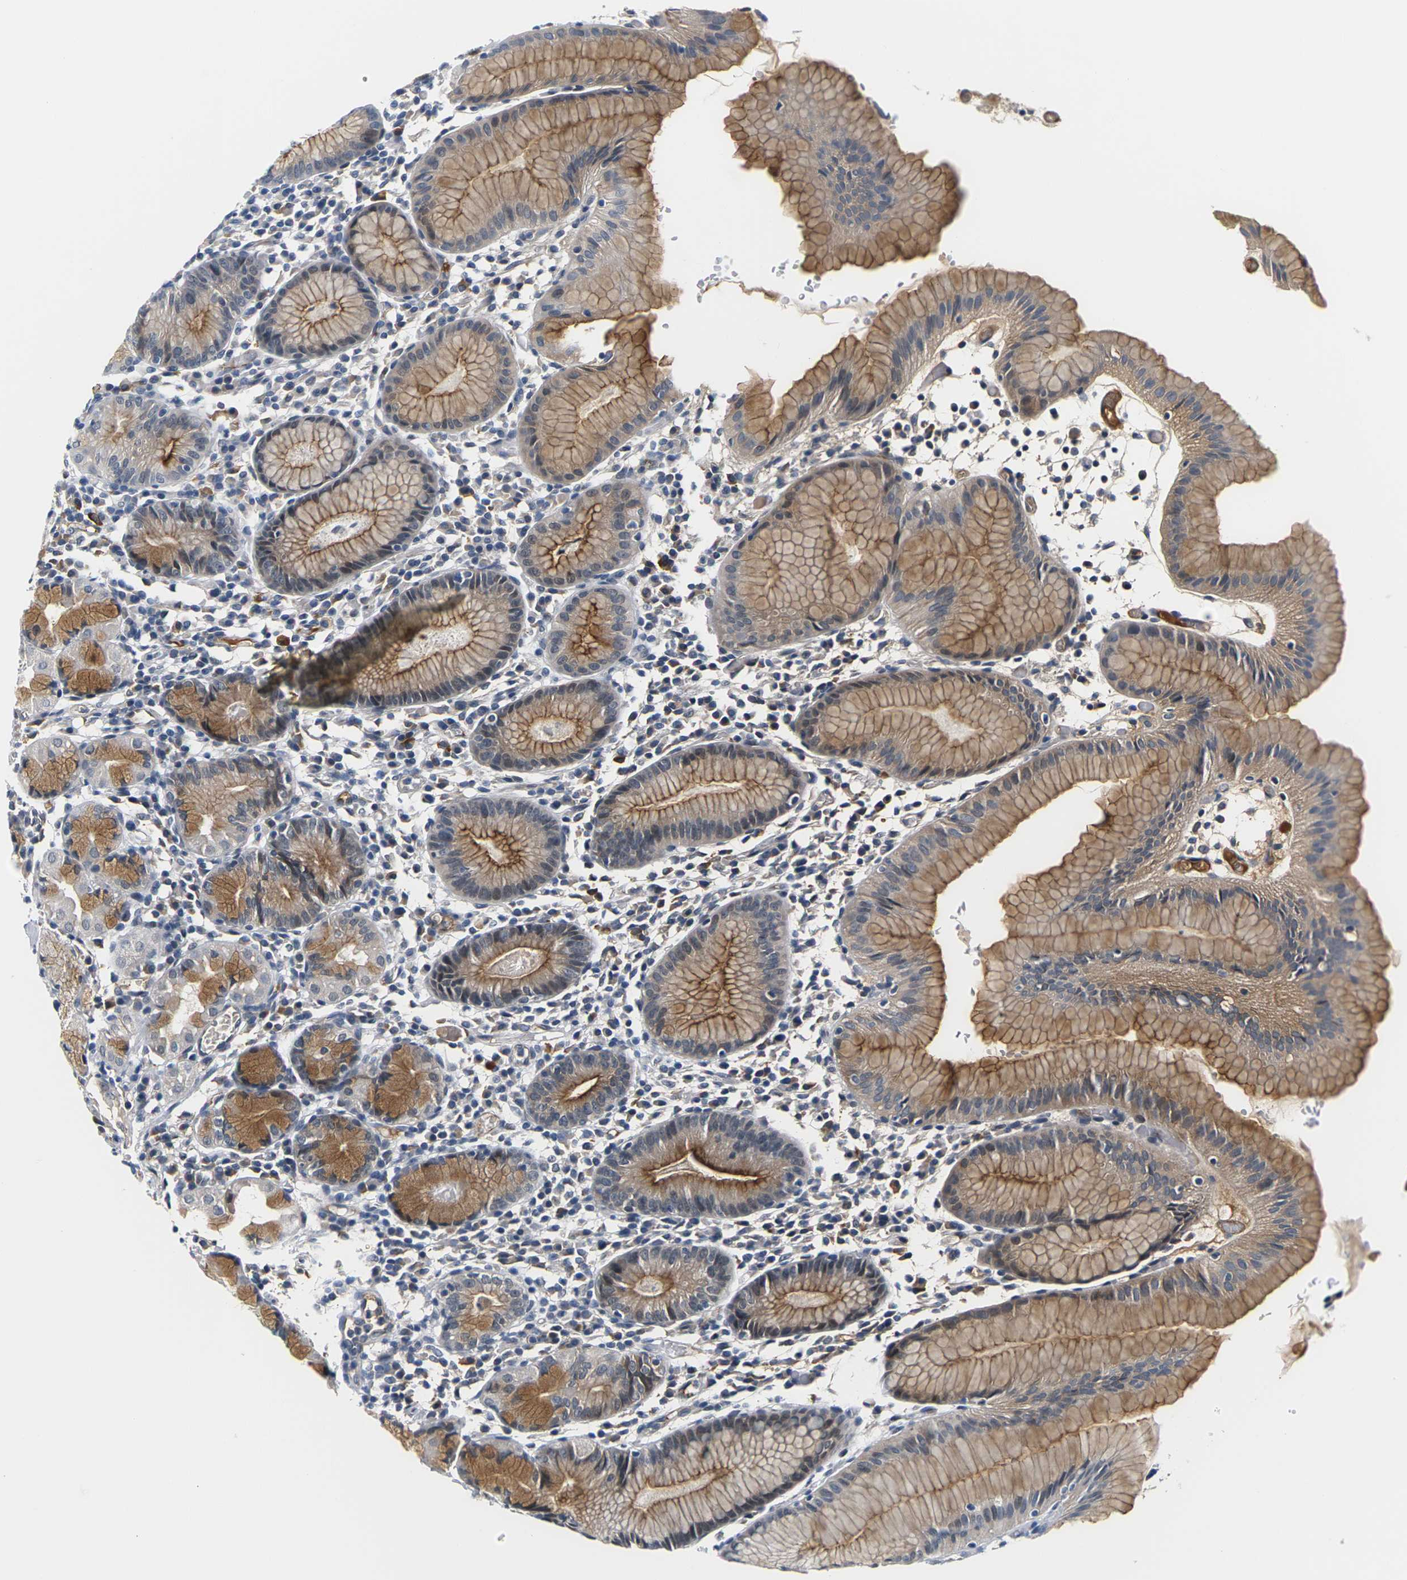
{"staining": {"intensity": "moderate", "quantity": "25%-75%", "location": "cytoplasmic/membranous"}, "tissue": "stomach", "cell_type": "Glandular cells", "image_type": "normal", "snomed": [{"axis": "morphology", "description": "Normal tissue, NOS"}, {"axis": "topography", "description": "Stomach"}, {"axis": "topography", "description": "Stomach, lower"}], "caption": "IHC micrograph of normal stomach: human stomach stained using immunohistochemistry reveals medium levels of moderate protein expression localized specifically in the cytoplasmic/membranous of glandular cells, appearing as a cytoplasmic/membranous brown color.", "gene": "PKP2", "patient": {"sex": "female", "age": 75}}